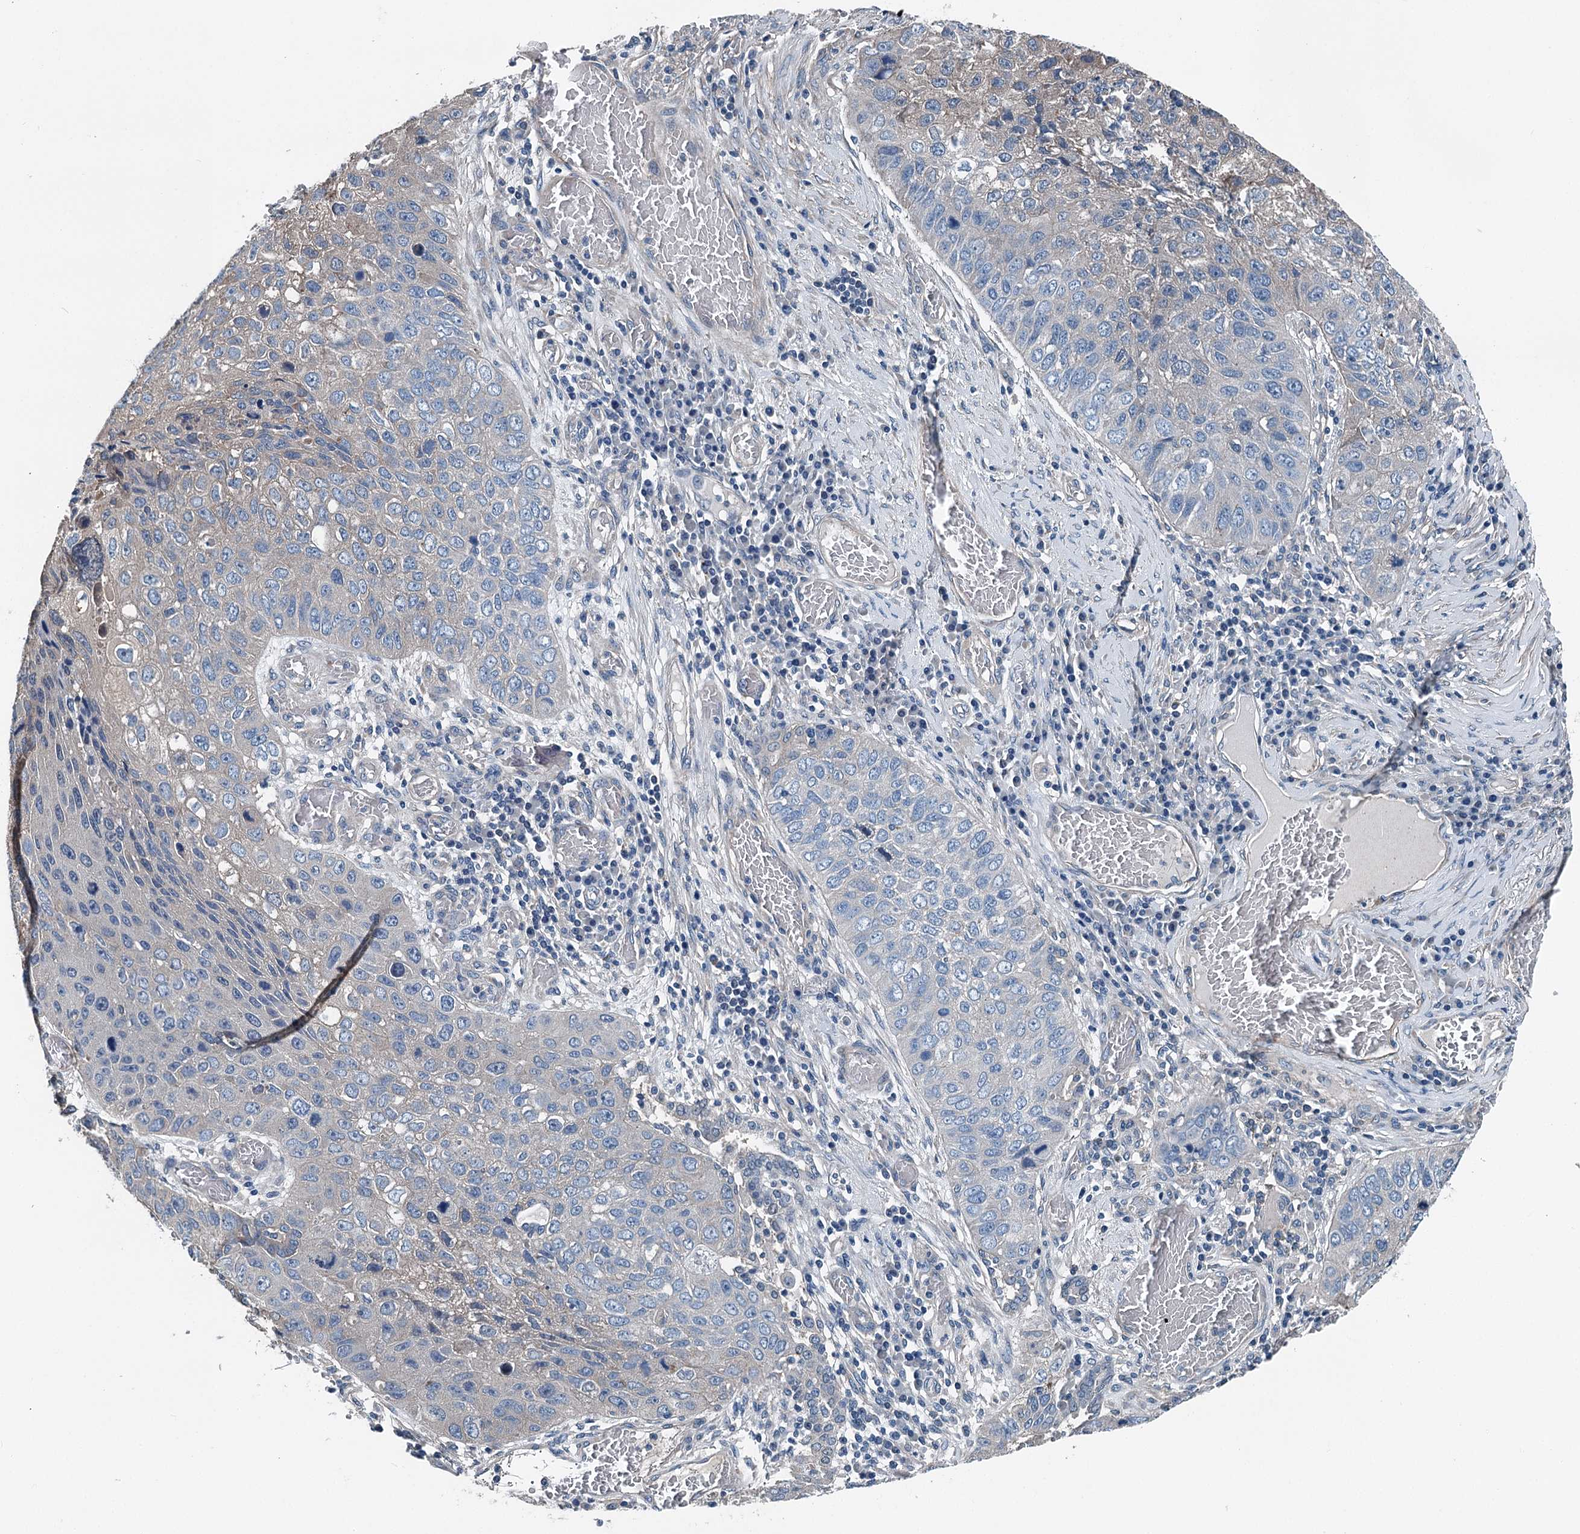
{"staining": {"intensity": "negative", "quantity": "none", "location": "none"}, "tissue": "lung cancer", "cell_type": "Tumor cells", "image_type": "cancer", "snomed": [{"axis": "morphology", "description": "Squamous cell carcinoma, NOS"}, {"axis": "topography", "description": "Lung"}], "caption": "Immunohistochemistry (IHC) photomicrograph of human lung squamous cell carcinoma stained for a protein (brown), which demonstrates no staining in tumor cells.", "gene": "BHMT", "patient": {"sex": "male", "age": 61}}